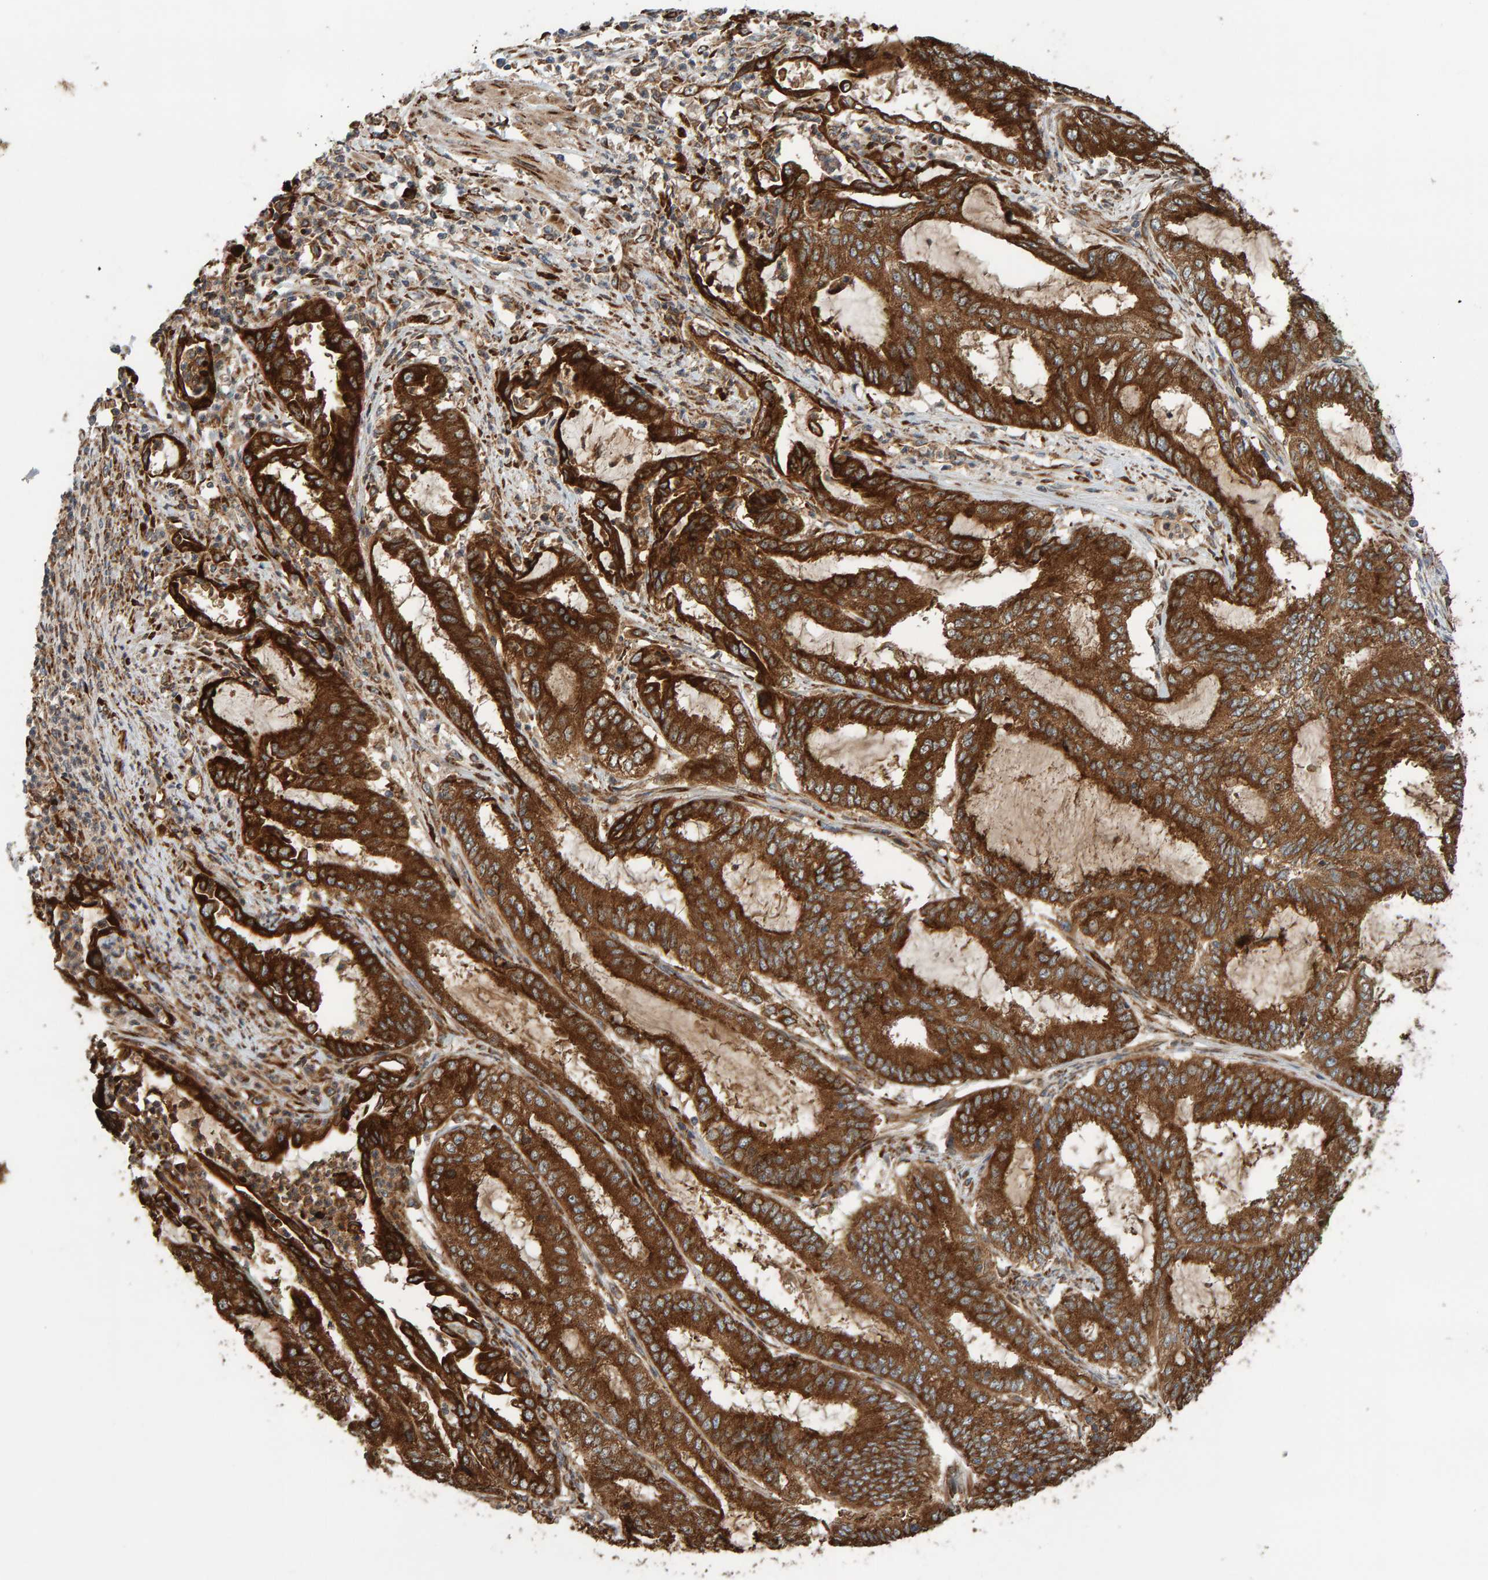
{"staining": {"intensity": "moderate", "quantity": ">75%", "location": "cytoplasmic/membranous"}, "tissue": "endometrial cancer", "cell_type": "Tumor cells", "image_type": "cancer", "snomed": [{"axis": "morphology", "description": "Adenocarcinoma, NOS"}, {"axis": "topography", "description": "Endometrium"}], "caption": "Protein expression analysis of human endometrial adenocarcinoma reveals moderate cytoplasmic/membranous expression in approximately >75% of tumor cells. (DAB (3,3'-diaminobenzidine) IHC with brightfield microscopy, high magnification).", "gene": "BAIAP2", "patient": {"sex": "female", "age": 51}}